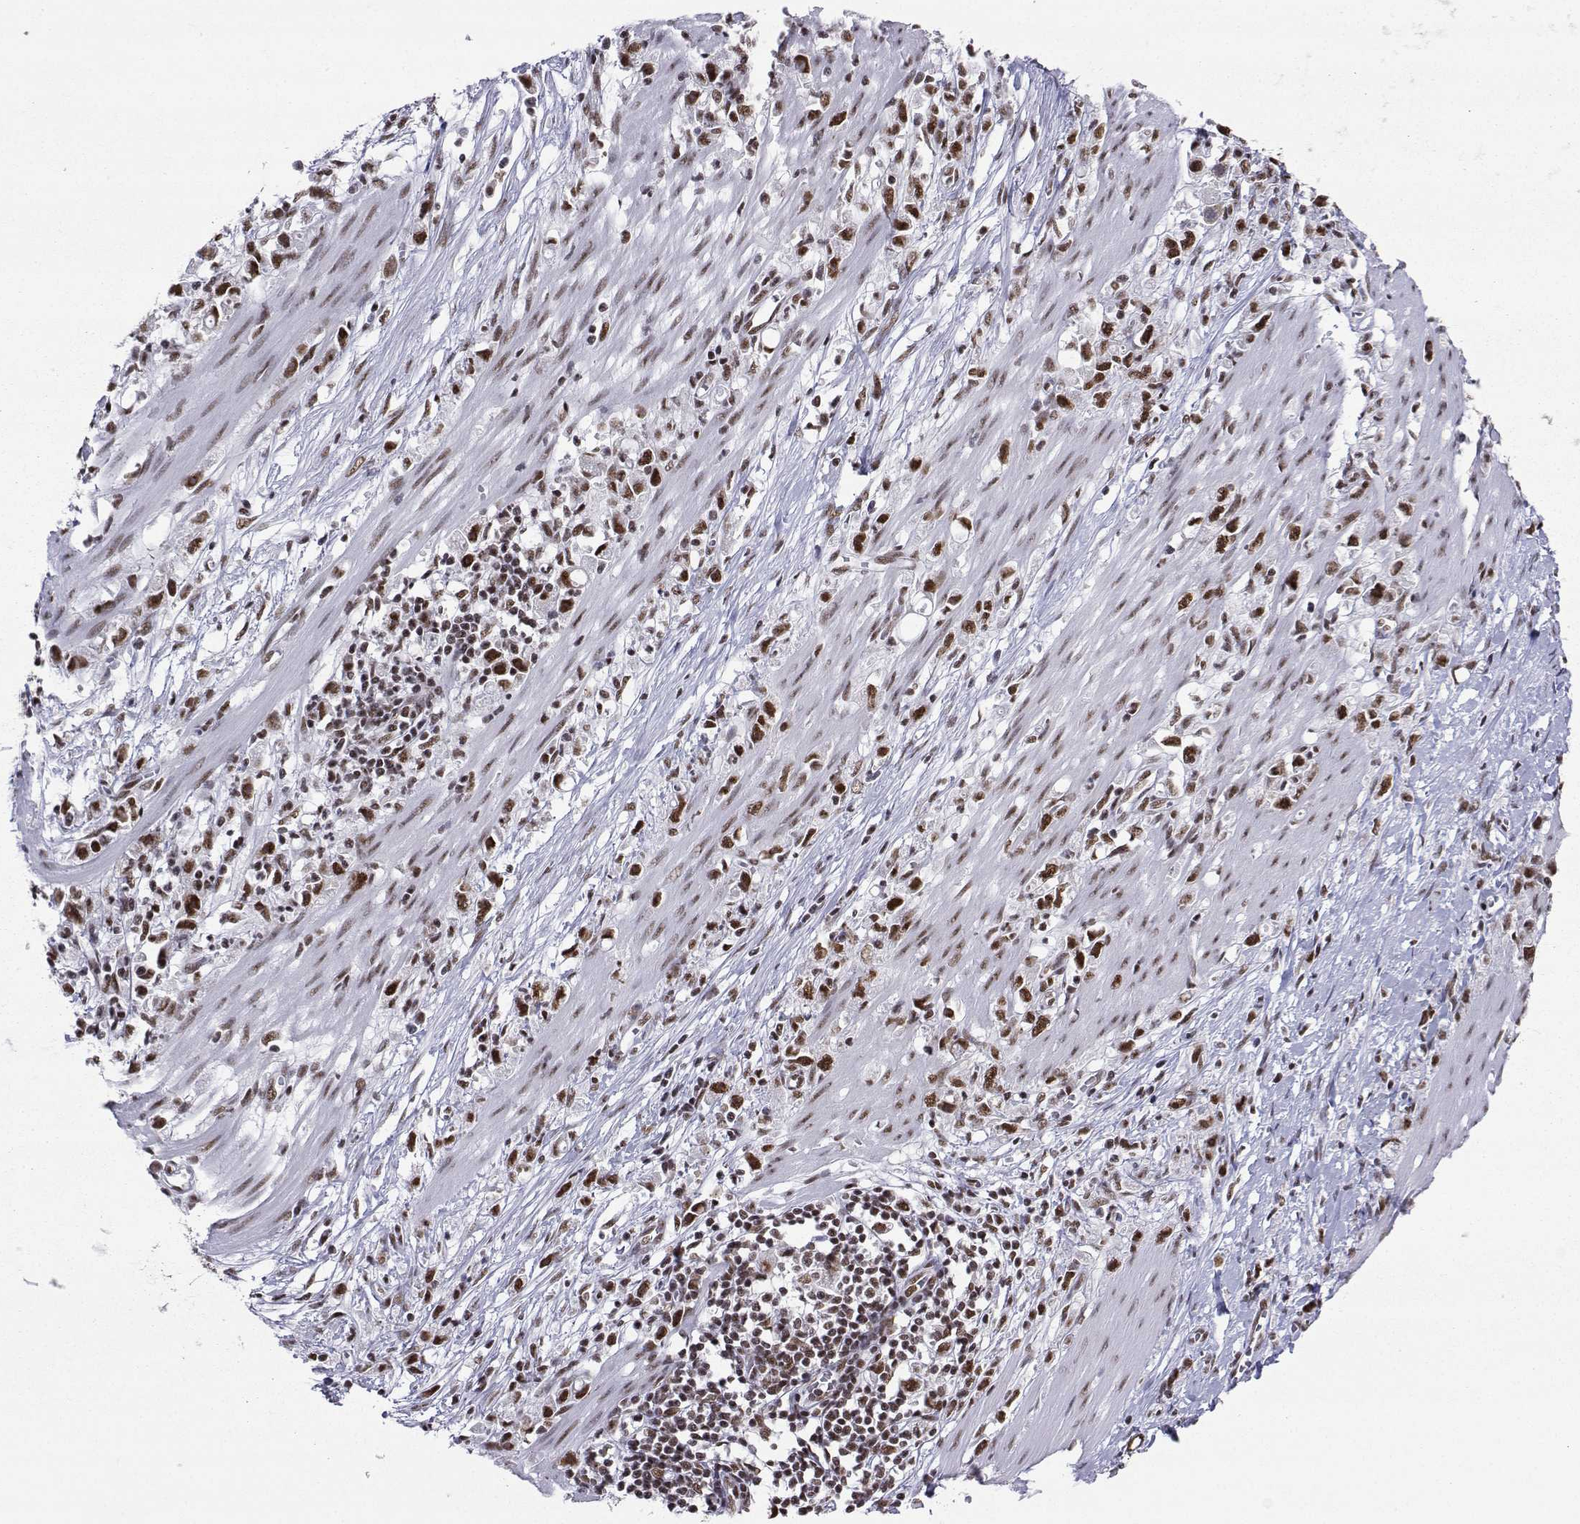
{"staining": {"intensity": "strong", "quantity": "25%-75%", "location": "nuclear"}, "tissue": "stomach cancer", "cell_type": "Tumor cells", "image_type": "cancer", "snomed": [{"axis": "morphology", "description": "Adenocarcinoma, NOS"}, {"axis": "topography", "description": "Stomach"}], "caption": "An immunohistochemistry image of neoplastic tissue is shown. Protein staining in brown highlights strong nuclear positivity in adenocarcinoma (stomach) within tumor cells.", "gene": "SNRPB2", "patient": {"sex": "female", "age": 59}}